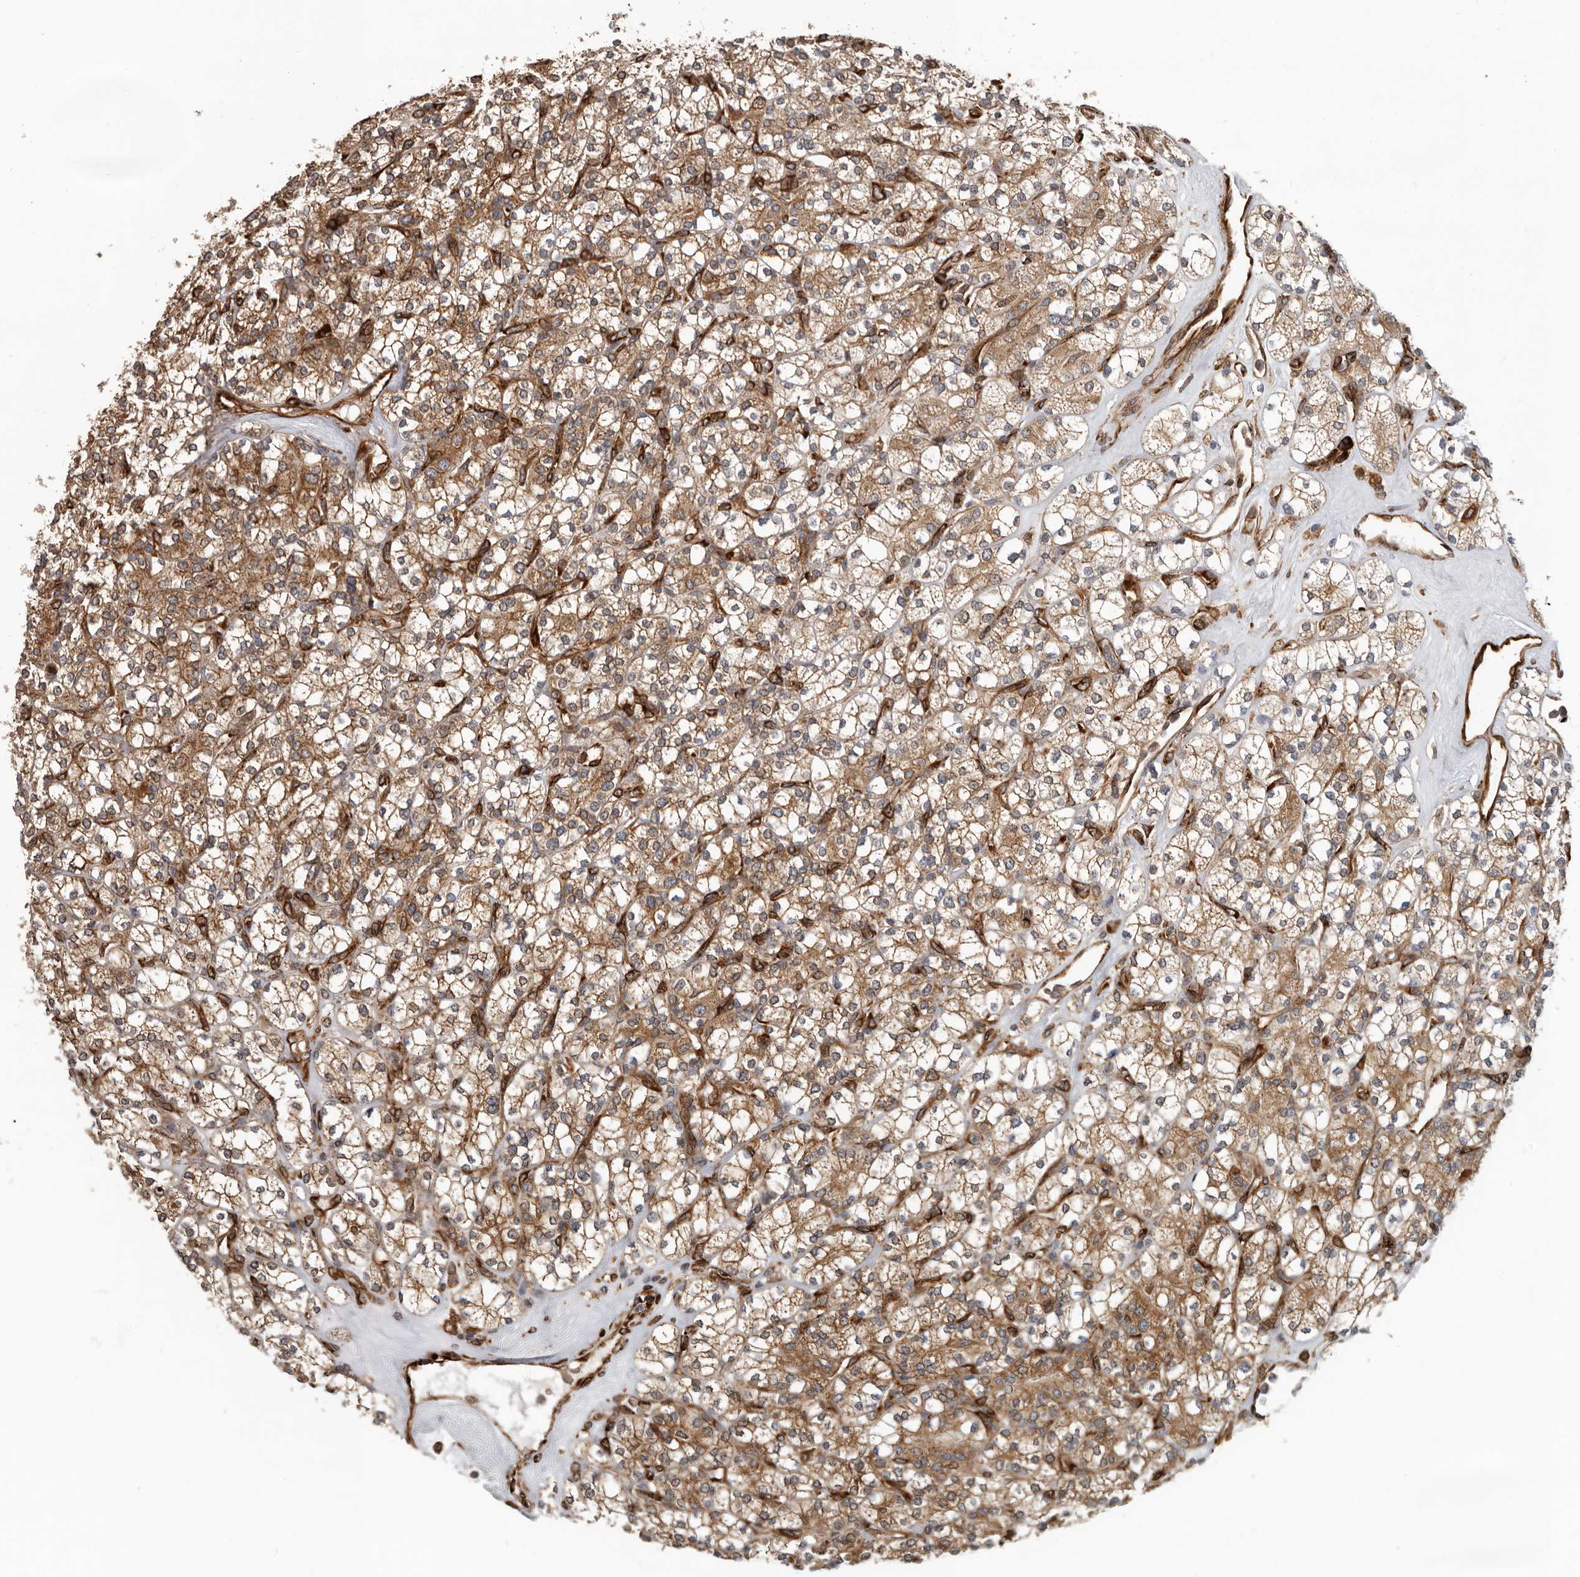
{"staining": {"intensity": "moderate", "quantity": ">75%", "location": "cytoplasmic/membranous"}, "tissue": "renal cancer", "cell_type": "Tumor cells", "image_type": "cancer", "snomed": [{"axis": "morphology", "description": "Adenocarcinoma, NOS"}, {"axis": "topography", "description": "Kidney"}], "caption": "There is medium levels of moderate cytoplasmic/membranous staining in tumor cells of renal cancer (adenocarcinoma), as demonstrated by immunohistochemical staining (brown color).", "gene": "CEP350", "patient": {"sex": "male", "age": 77}}